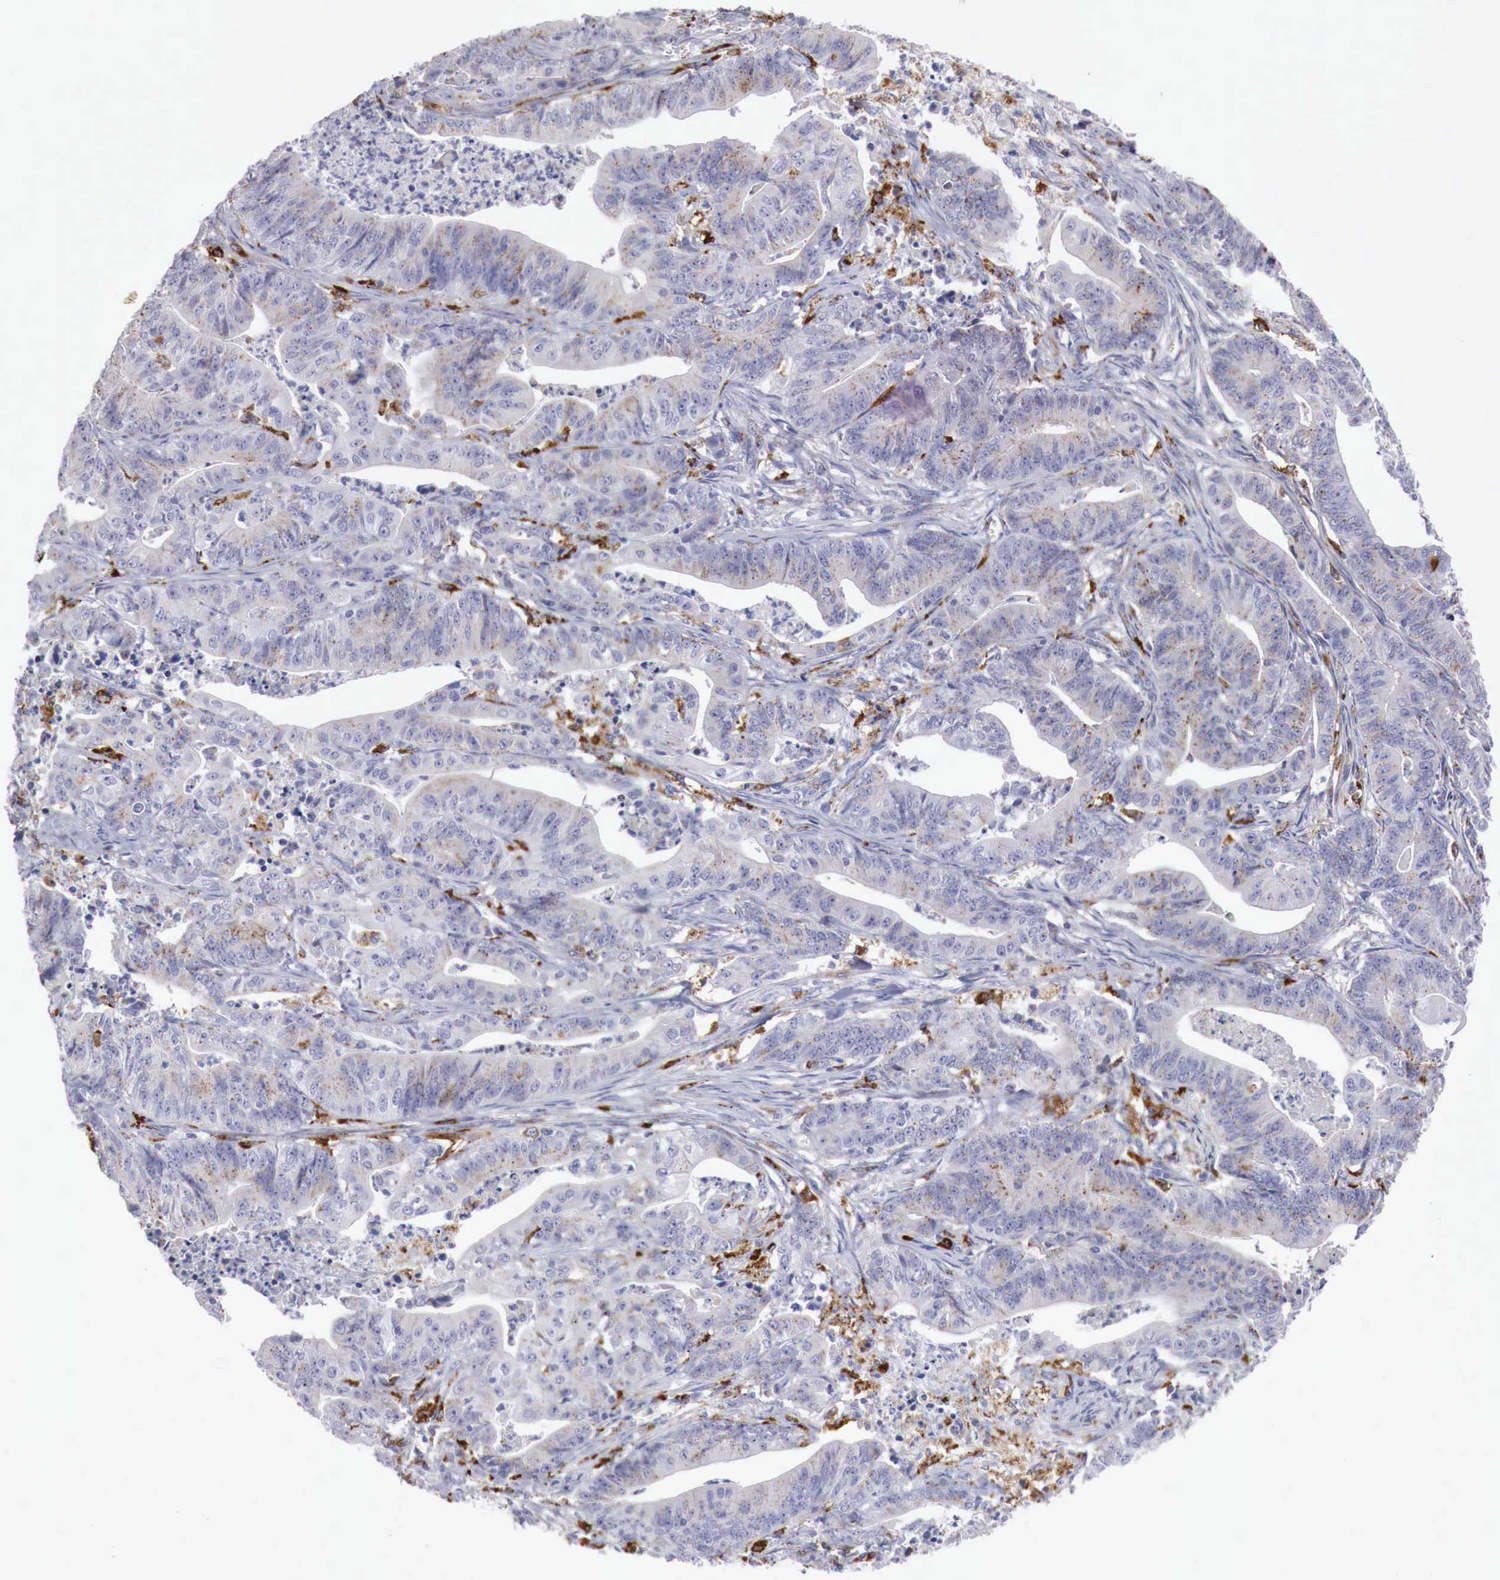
{"staining": {"intensity": "weak", "quantity": "25%-75%", "location": "cytoplasmic/membranous"}, "tissue": "stomach cancer", "cell_type": "Tumor cells", "image_type": "cancer", "snomed": [{"axis": "morphology", "description": "Adenocarcinoma, NOS"}, {"axis": "topography", "description": "Stomach, lower"}], "caption": "This histopathology image exhibits IHC staining of human stomach adenocarcinoma, with low weak cytoplasmic/membranous staining in about 25%-75% of tumor cells.", "gene": "GLA", "patient": {"sex": "female", "age": 86}}